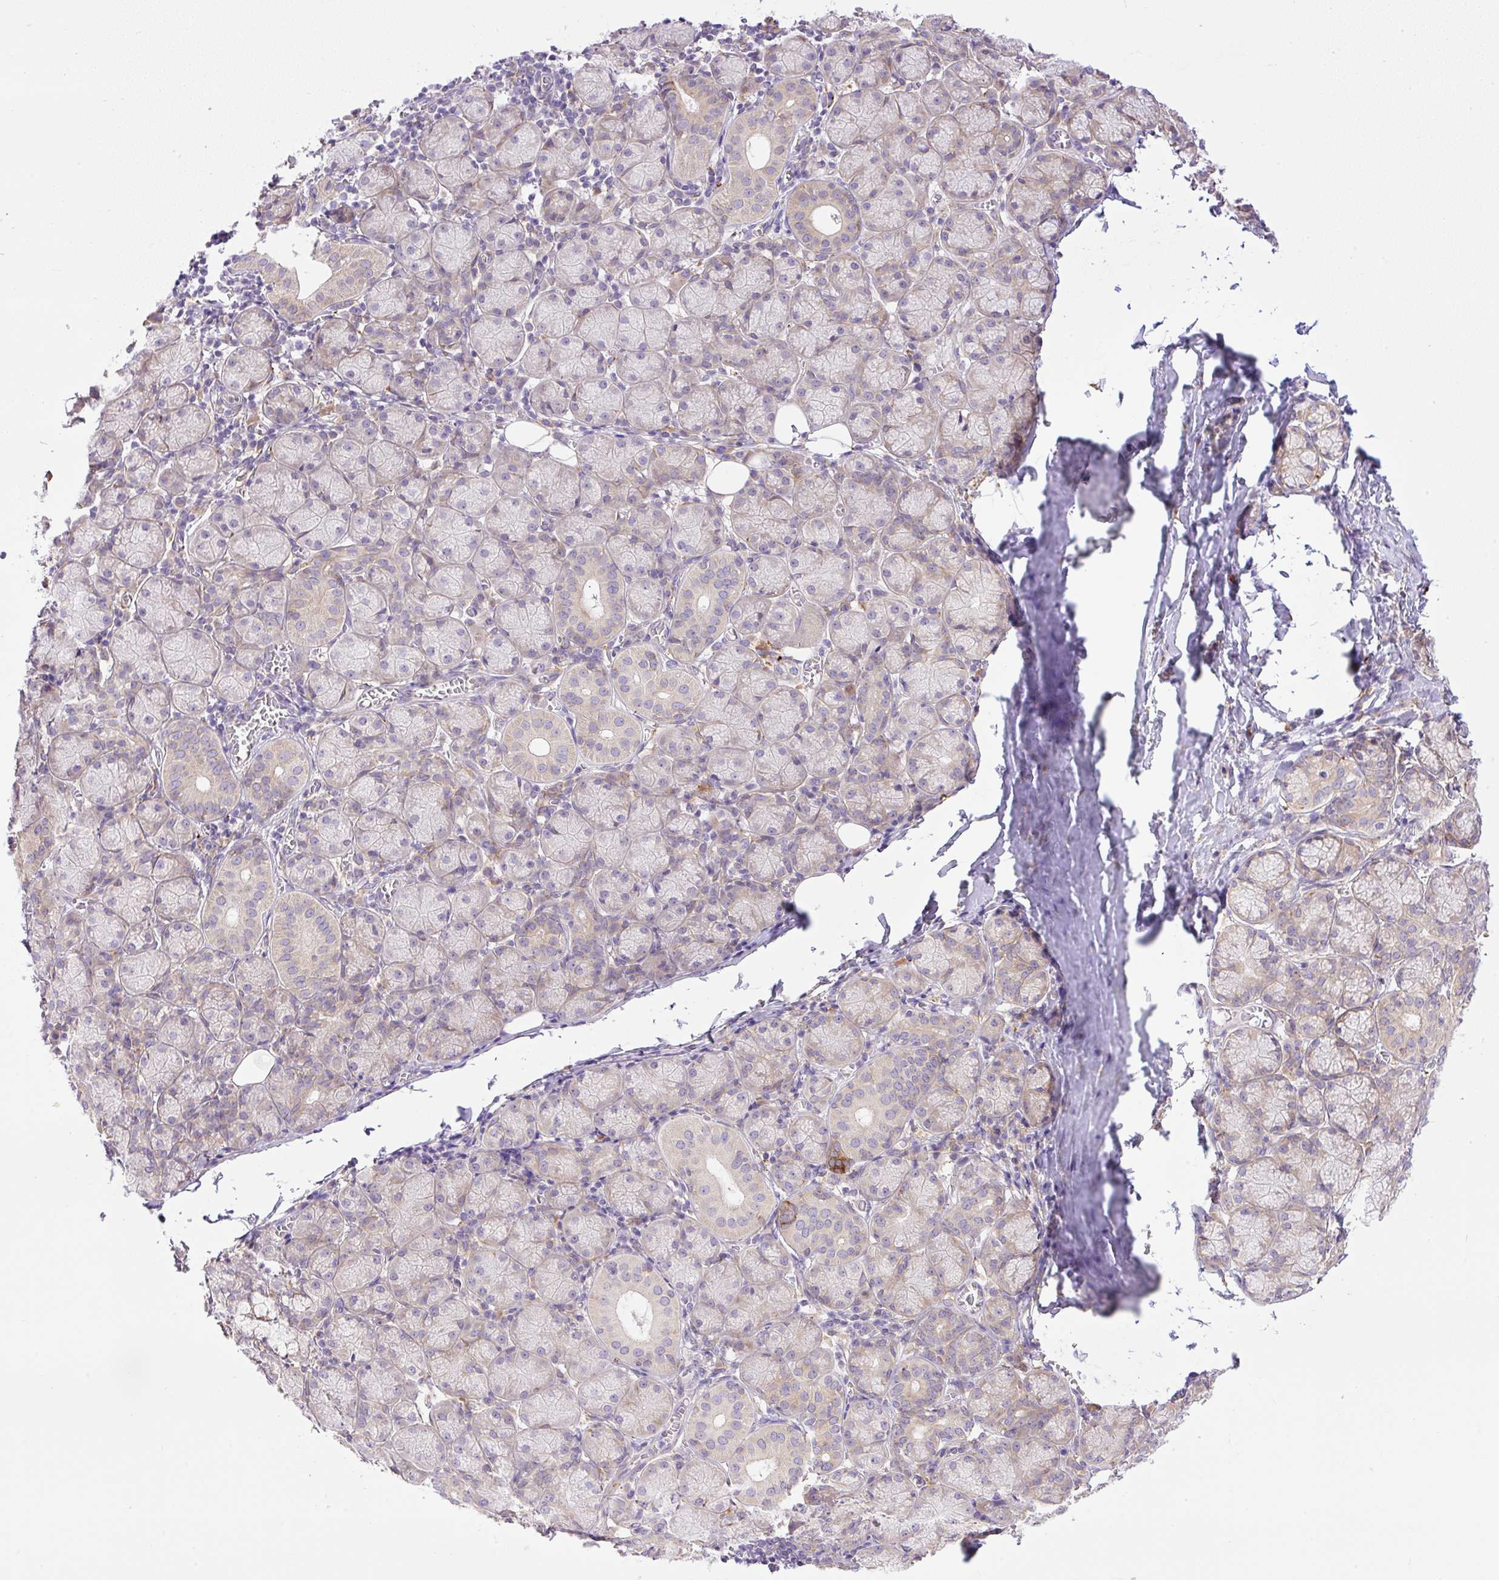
{"staining": {"intensity": "weak", "quantity": "<25%", "location": "cytoplasmic/membranous"}, "tissue": "salivary gland", "cell_type": "Glandular cells", "image_type": "normal", "snomed": [{"axis": "morphology", "description": "Normal tissue, NOS"}, {"axis": "topography", "description": "Salivary gland"}], "caption": "This is a image of immunohistochemistry (IHC) staining of normal salivary gland, which shows no expression in glandular cells. The staining is performed using DAB brown chromogen with nuclei counter-stained in using hematoxylin.", "gene": "POFUT1", "patient": {"sex": "female", "age": 24}}